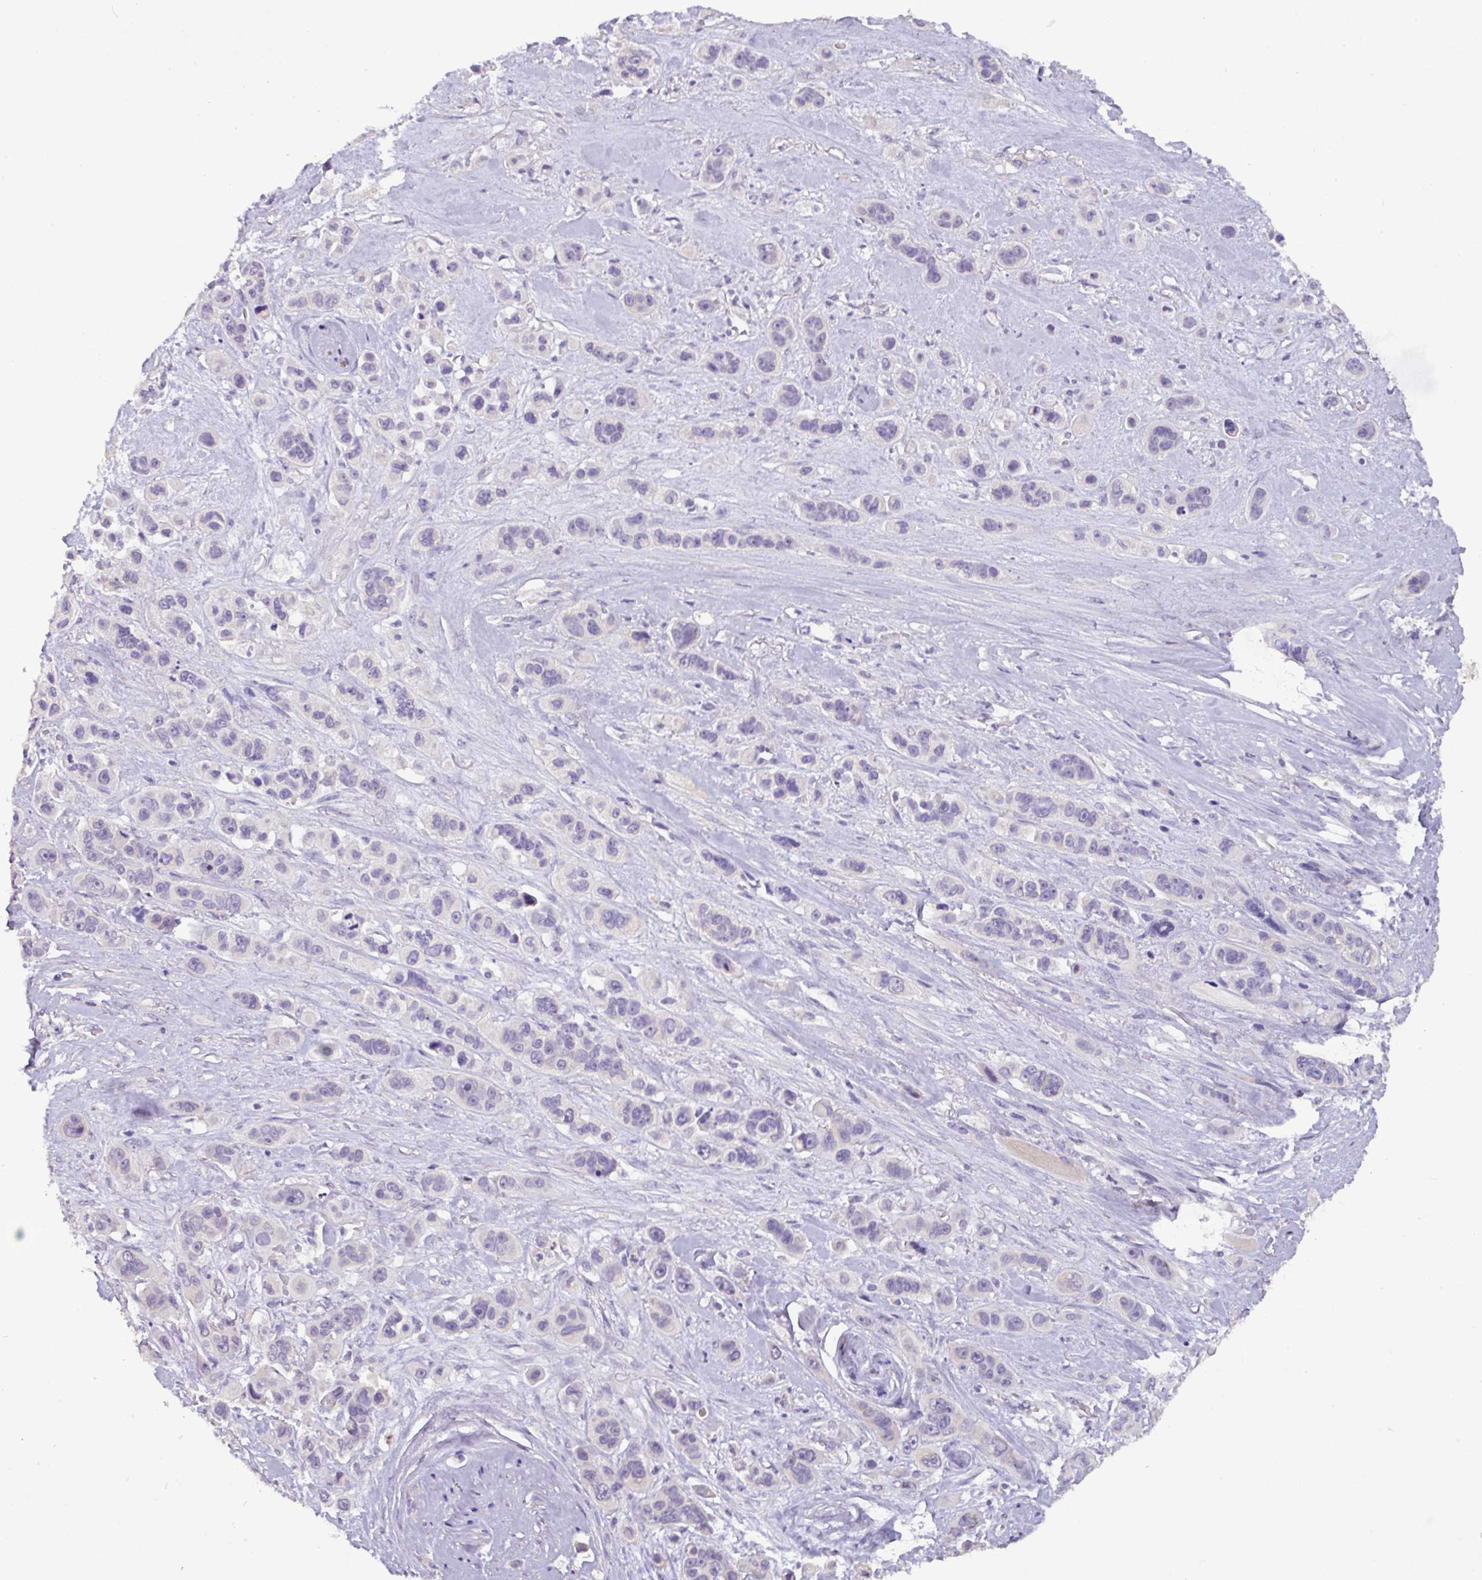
{"staining": {"intensity": "negative", "quantity": "none", "location": "none"}, "tissue": "skin cancer", "cell_type": "Tumor cells", "image_type": "cancer", "snomed": [{"axis": "morphology", "description": "Squamous cell carcinoma, NOS"}, {"axis": "topography", "description": "Skin"}], "caption": "This is a histopathology image of immunohistochemistry (IHC) staining of squamous cell carcinoma (skin), which shows no expression in tumor cells.", "gene": "PAX8", "patient": {"sex": "male", "age": 67}}